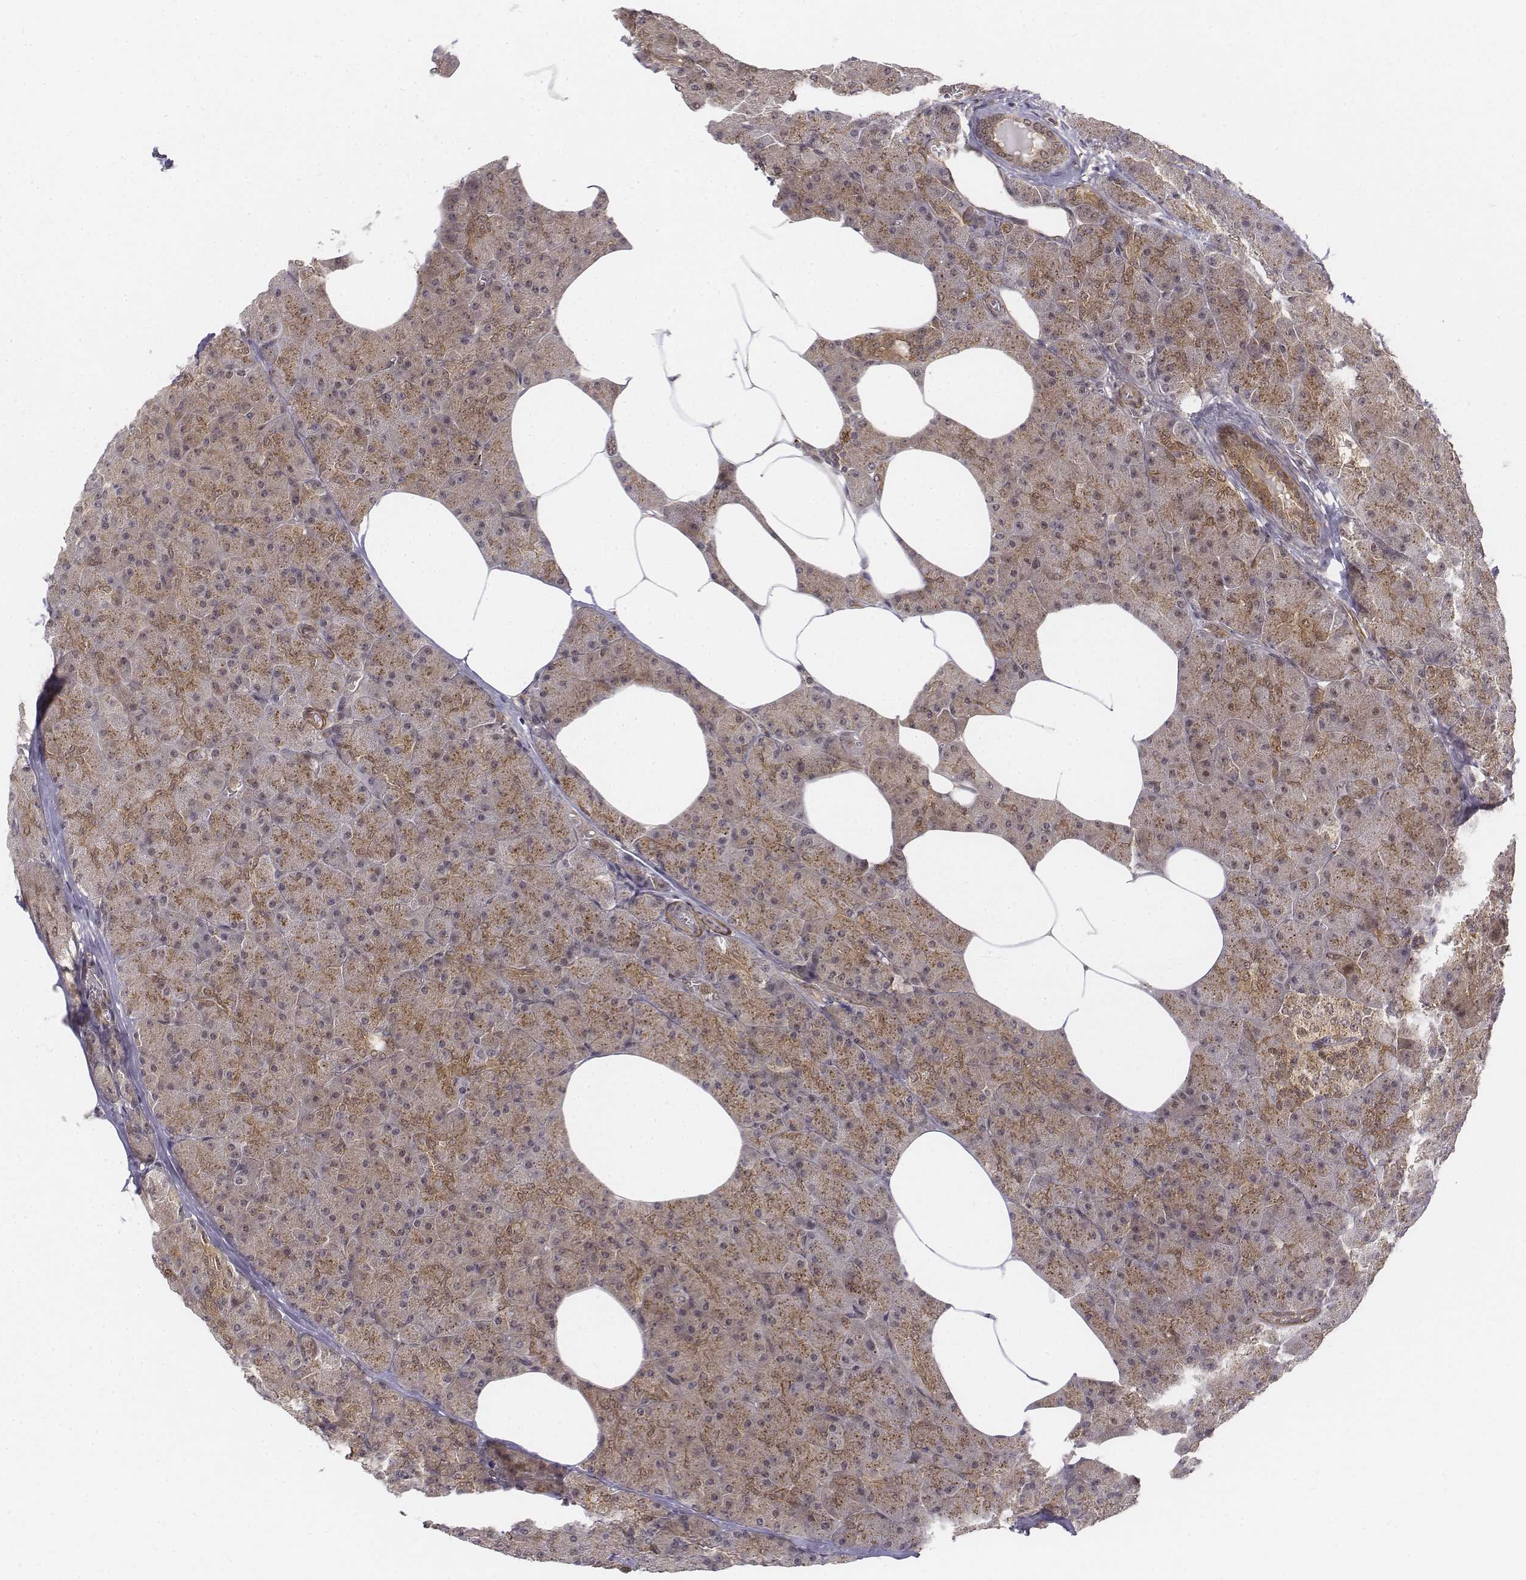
{"staining": {"intensity": "moderate", "quantity": ">75%", "location": "cytoplasmic/membranous"}, "tissue": "pancreas", "cell_type": "Exocrine glandular cells", "image_type": "normal", "snomed": [{"axis": "morphology", "description": "Normal tissue, NOS"}, {"axis": "topography", "description": "Pancreas"}], "caption": "This image reveals immunohistochemistry staining of normal human pancreas, with medium moderate cytoplasmic/membranous positivity in about >75% of exocrine glandular cells.", "gene": "ZFYVE19", "patient": {"sex": "female", "age": 45}}